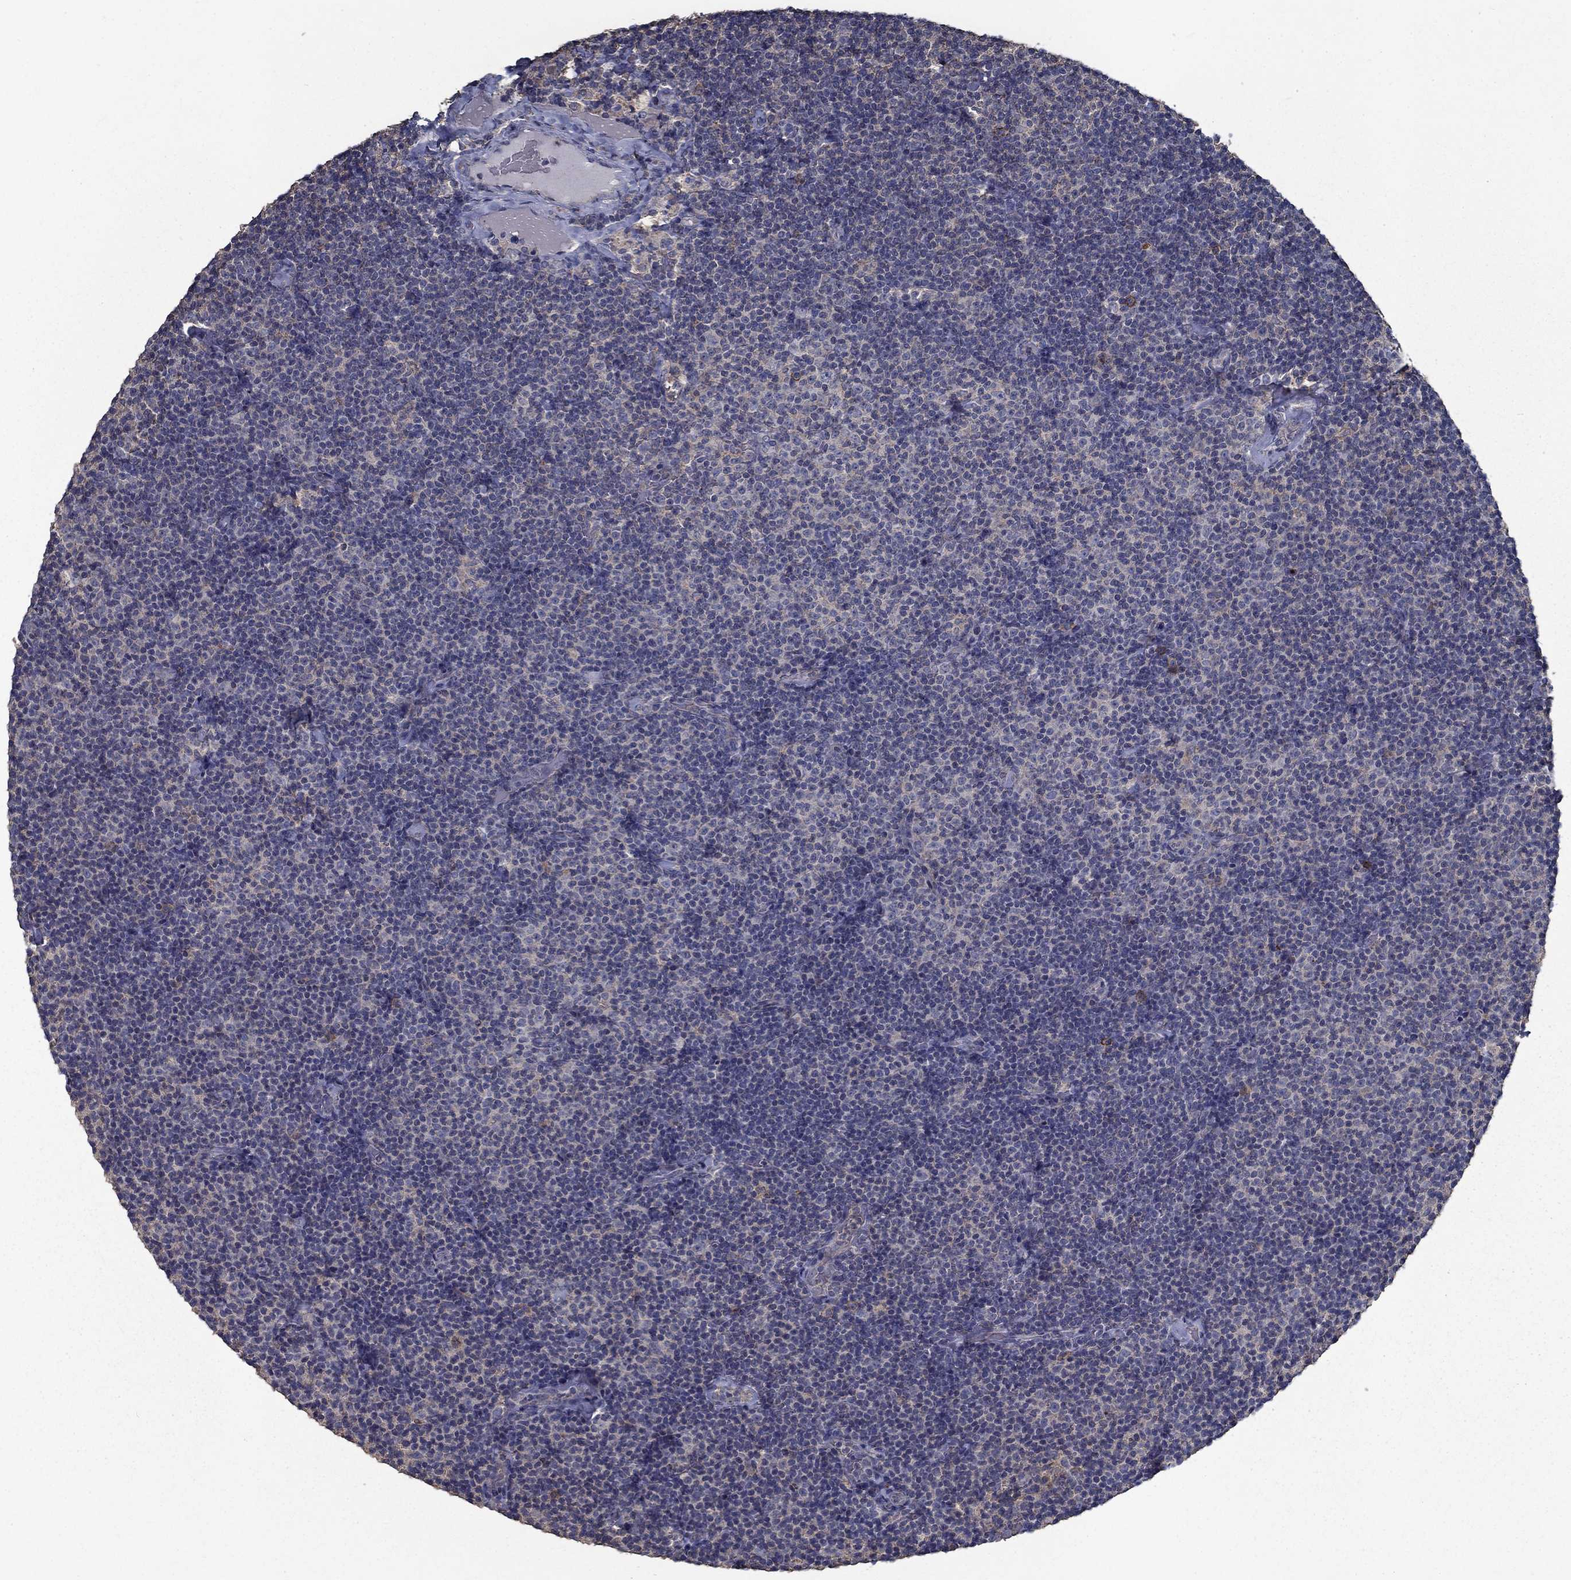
{"staining": {"intensity": "negative", "quantity": "none", "location": "none"}, "tissue": "lymphoma", "cell_type": "Tumor cells", "image_type": "cancer", "snomed": [{"axis": "morphology", "description": "Malignant lymphoma, non-Hodgkin's type, Low grade"}, {"axis": "topography", "description": "Lymph node"}], "caption": "Tumor cells show no significant staining in lymphoma. (Brightfield microscopy of DAB immunohistochemistry at high magnification).", "gene": "SLC44A1", "patient": {"sex": "male", "age": 81}}